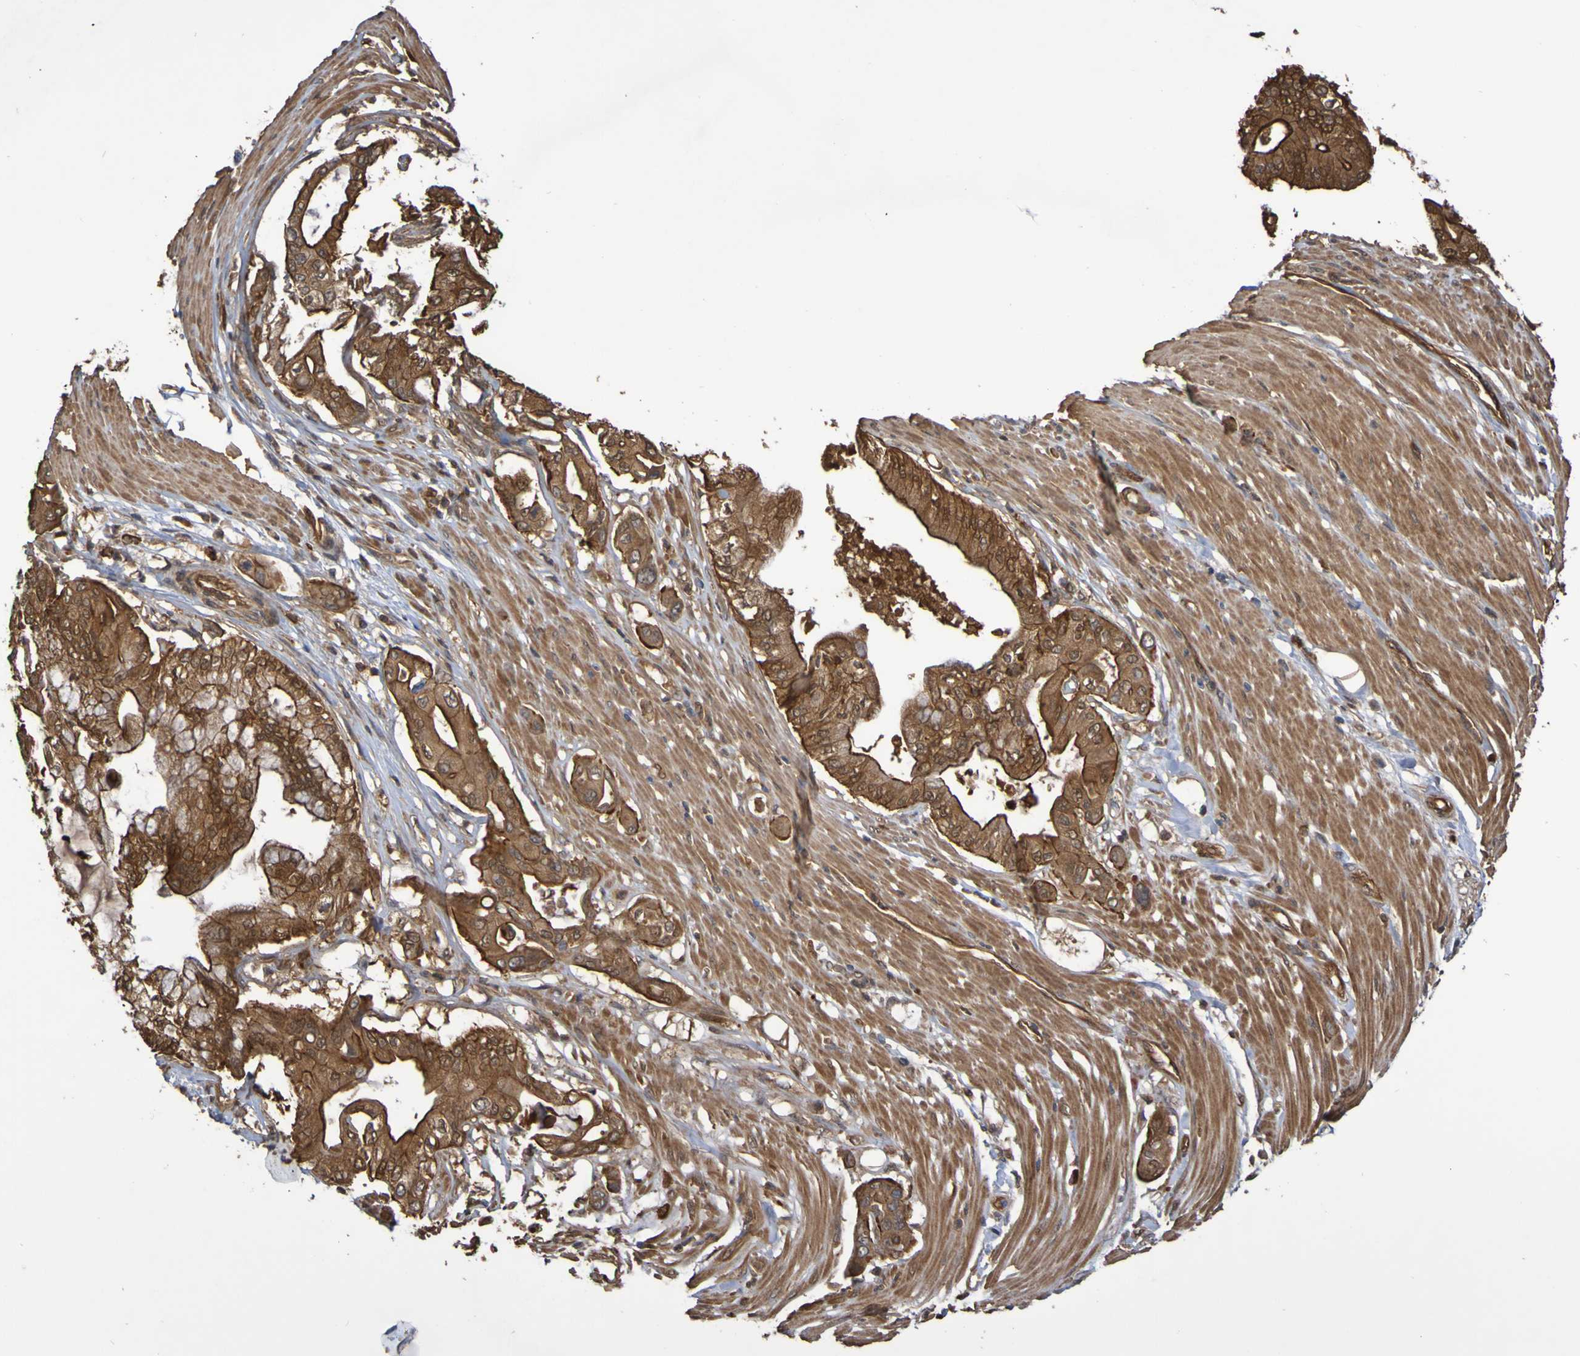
{"staining": {"intensity": "strong", "quantity": ">75%", "location": "cytoplasmic/membranous,nuclear"}, "tissue": "pancreatic cancer", "cell_type": "Tumor cells", "image_type": "cancer", "snomed": [{"axis": "morphology", "description": "Adenocarcinoma, NOS"}, {"axis": "morphology", "description": "Adenocarcinoma, metastatic, NOS"}, {"axis": "topography", "description": "Lymph node"}, {"axis": "topography", "description": "Pancreas"}, {"axis": "topography", "description": "Duodenum"}], "caption": "A brown stain shows strong cytoplasmic/membranous and nuclear expression of a protein in pancreatic adenocarcinoma tumor cells.", "gene": "SERPINB6", "patient": {"sex": "female", "age": 64}}